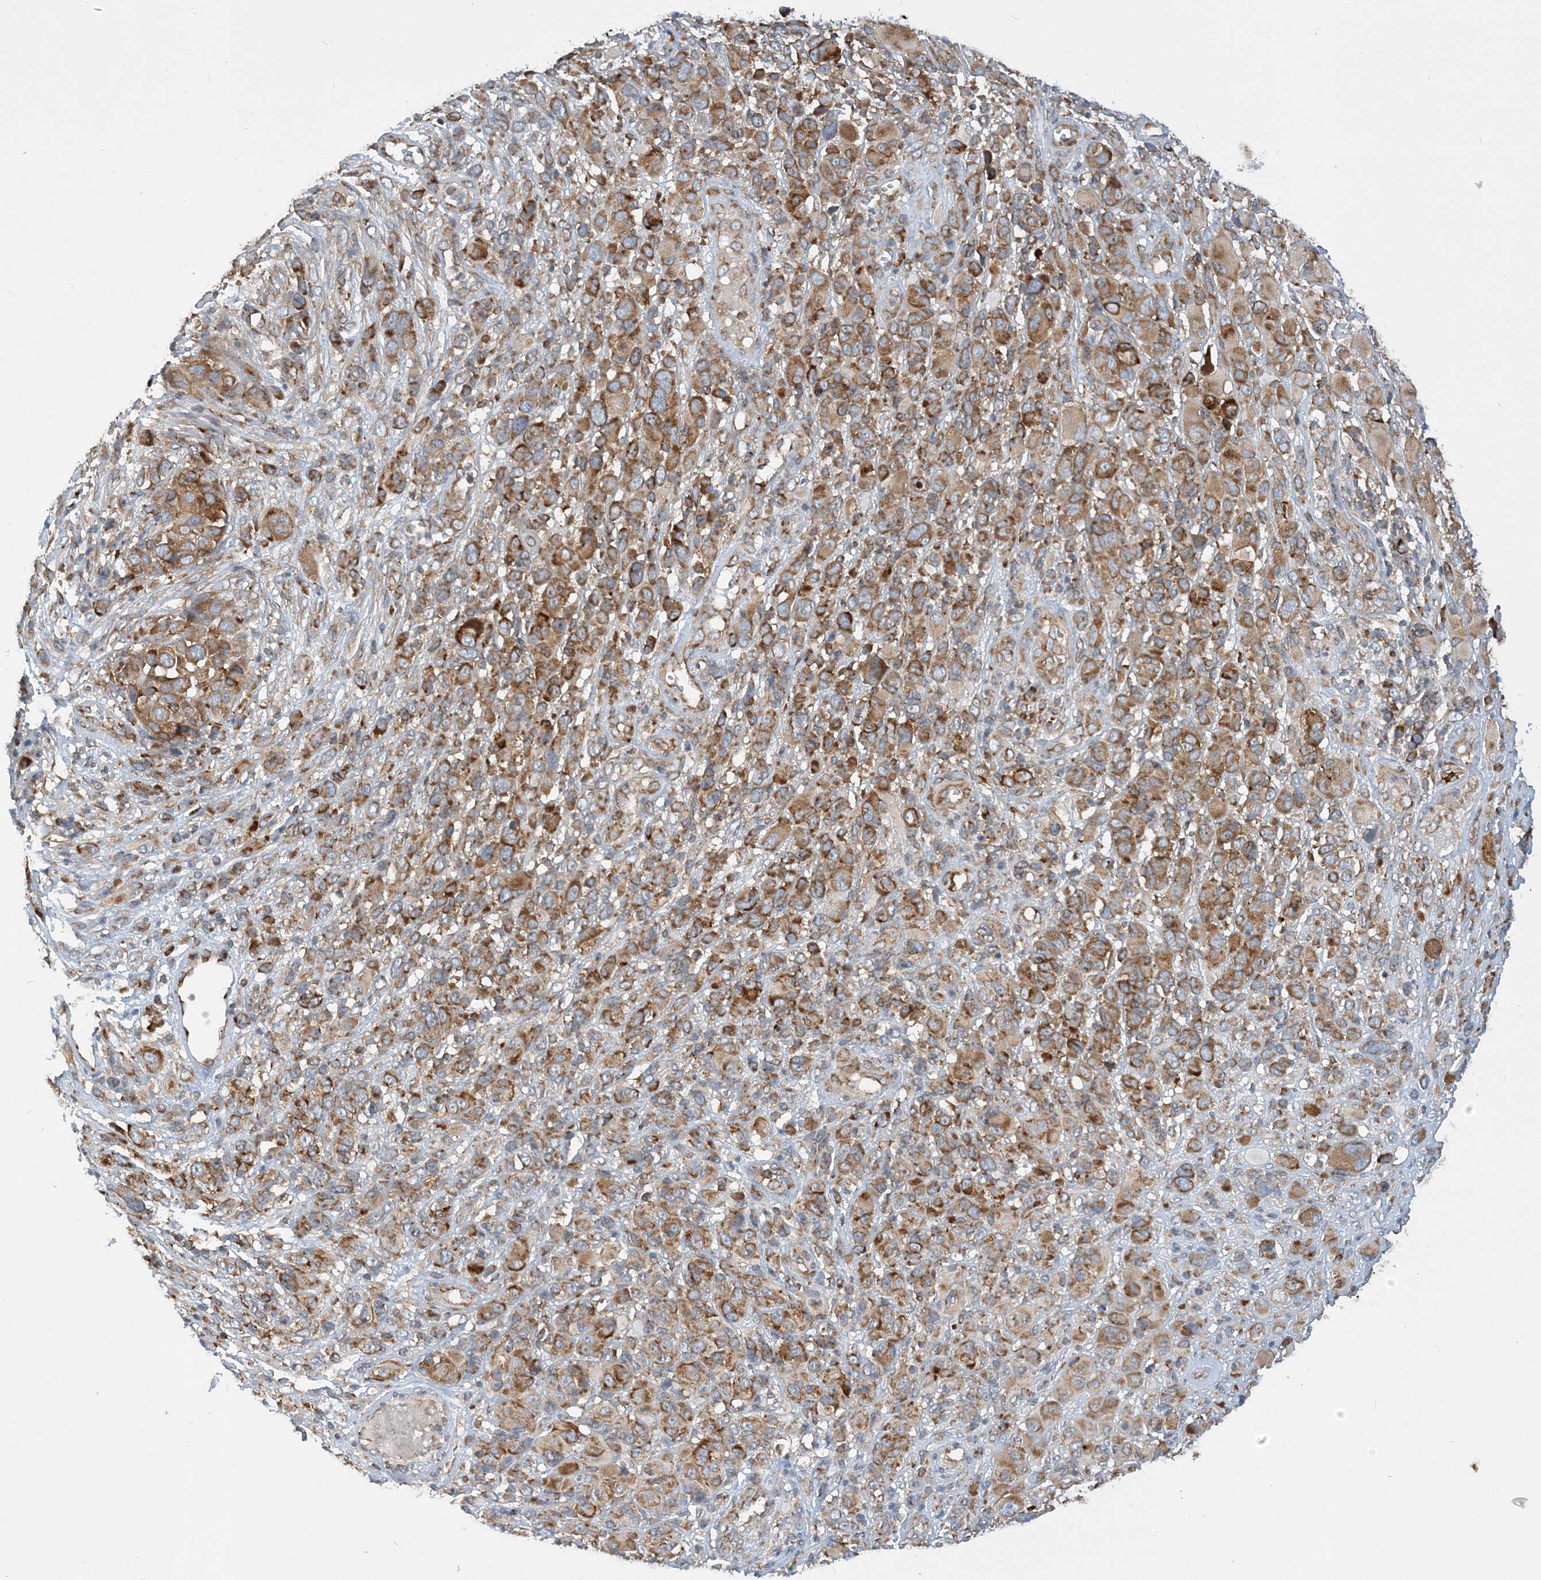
{"staining": {"intensity": "strong", "quantity": ">75%", "location": "cytoplasmic/membranous"}, "tissue": "melanoma", "cell_type": "Tumor cells", "image_type": "cancer", "snomed": [{"axis": "morphology", "description": "Malignant melanoma, NOS"}, {"axis": "topography", "description": "Skin of trunk"}], "caption": "Melanoma was stained to show a protein in brown. There is high levels of strong cytoplasmic/membranous positivity in approximately >75% of tumor cells. The staining was performed using DAB to visualize the protein expression in brown, while the nuclei were stained in blue with hematoxylin (Magnification: 20x).", "gene": "LARP4B", "patient": {"sex": "male", "age": 71}}